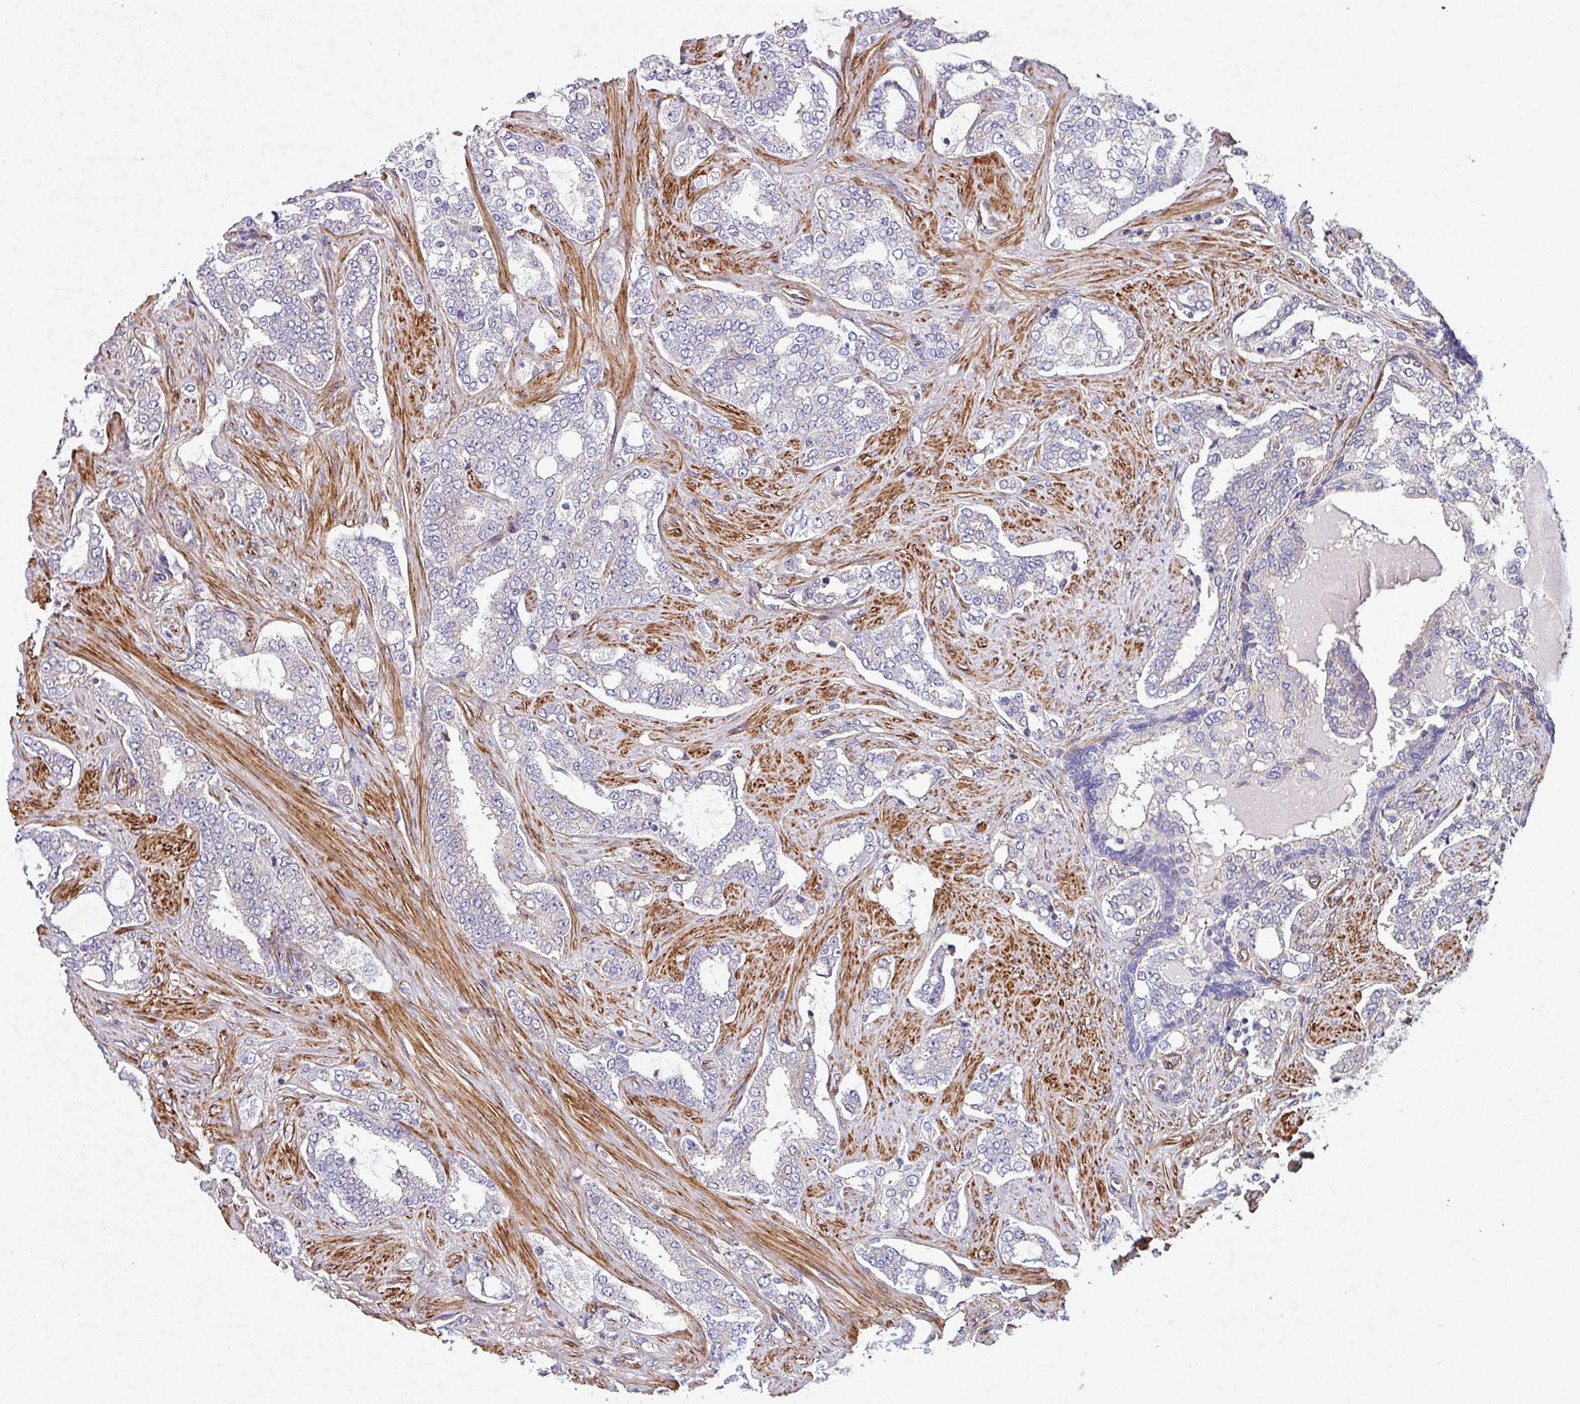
{"staining": {"intensity": "weak", "quantity": "<25%", "location": "cytoplasmic/membranous"}, "tissue": "prostate cancer", "cell_type": "Tumor cells", "image_type": "cancer", "snomed": [{"axis": "morphology", "description": "Adenocarcinoma, High grade"}, {"axis": "topography", "description": "Prostate"}], "caption": "Immunohistochemistry (IHC) of prostate cancer demonstrates no positivity in tumor cells.", "gene": "ATP2C2", "patient": {"sex": "male", "age": 64}}